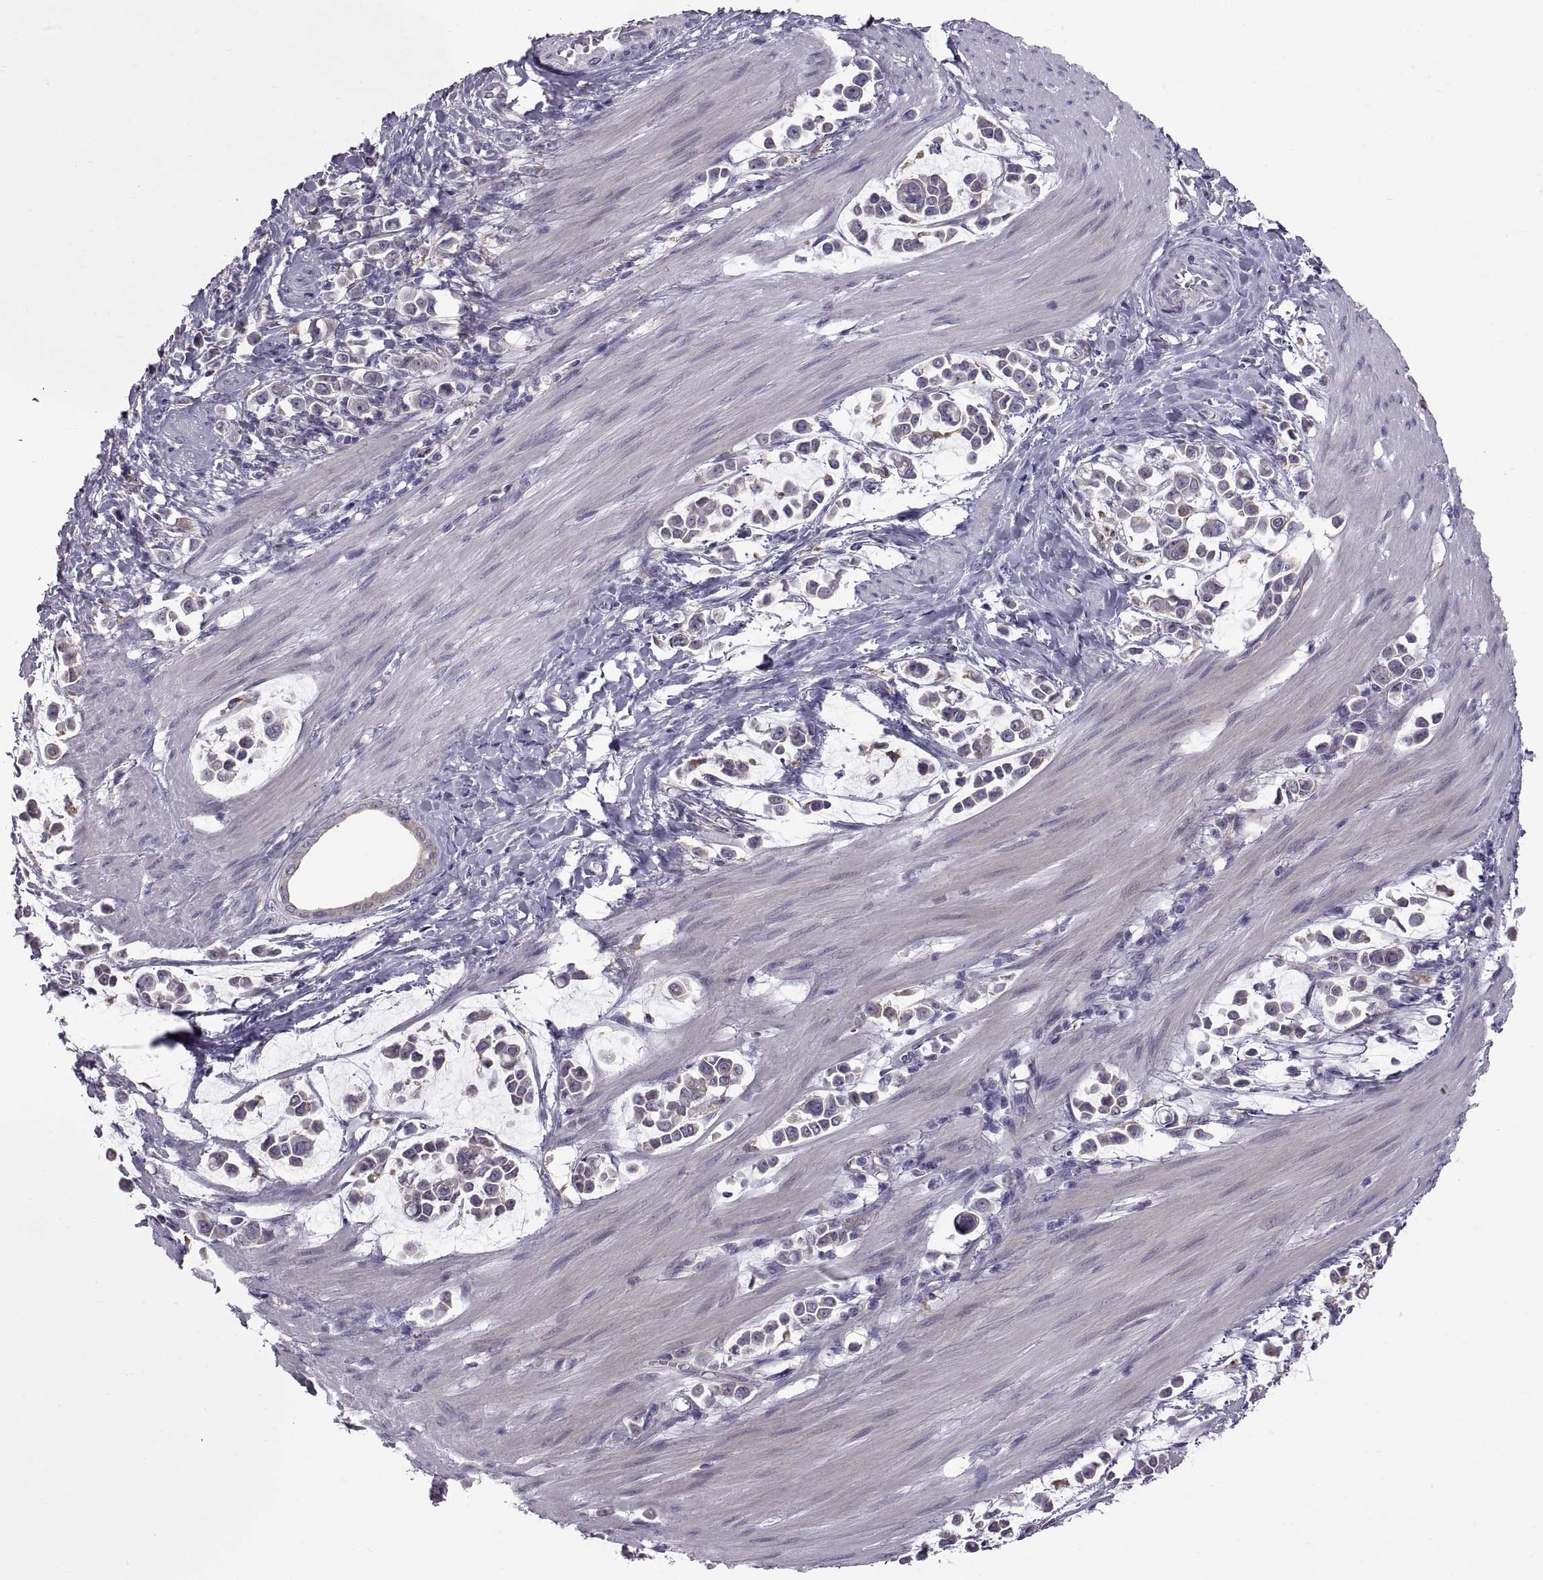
{"staining": {"intensity": "negative", "quantity": "none", "location": "none"}, "tissue": "stomach cancer", "cell_type": "Tumor cells", "image_type": "cancer", "snomed": [{"axis": "morphology", "description": "Adenocarcinoma, NOS"}, {"axis": "topography", "description": "Stomach"}], "caption": "Adenocarcinoma (stomach) stained for a protein using immunohistochemistry shows no staining tumor cells.", "gene": "ARSL", "patient": {"sex": "male", "age": 82}}